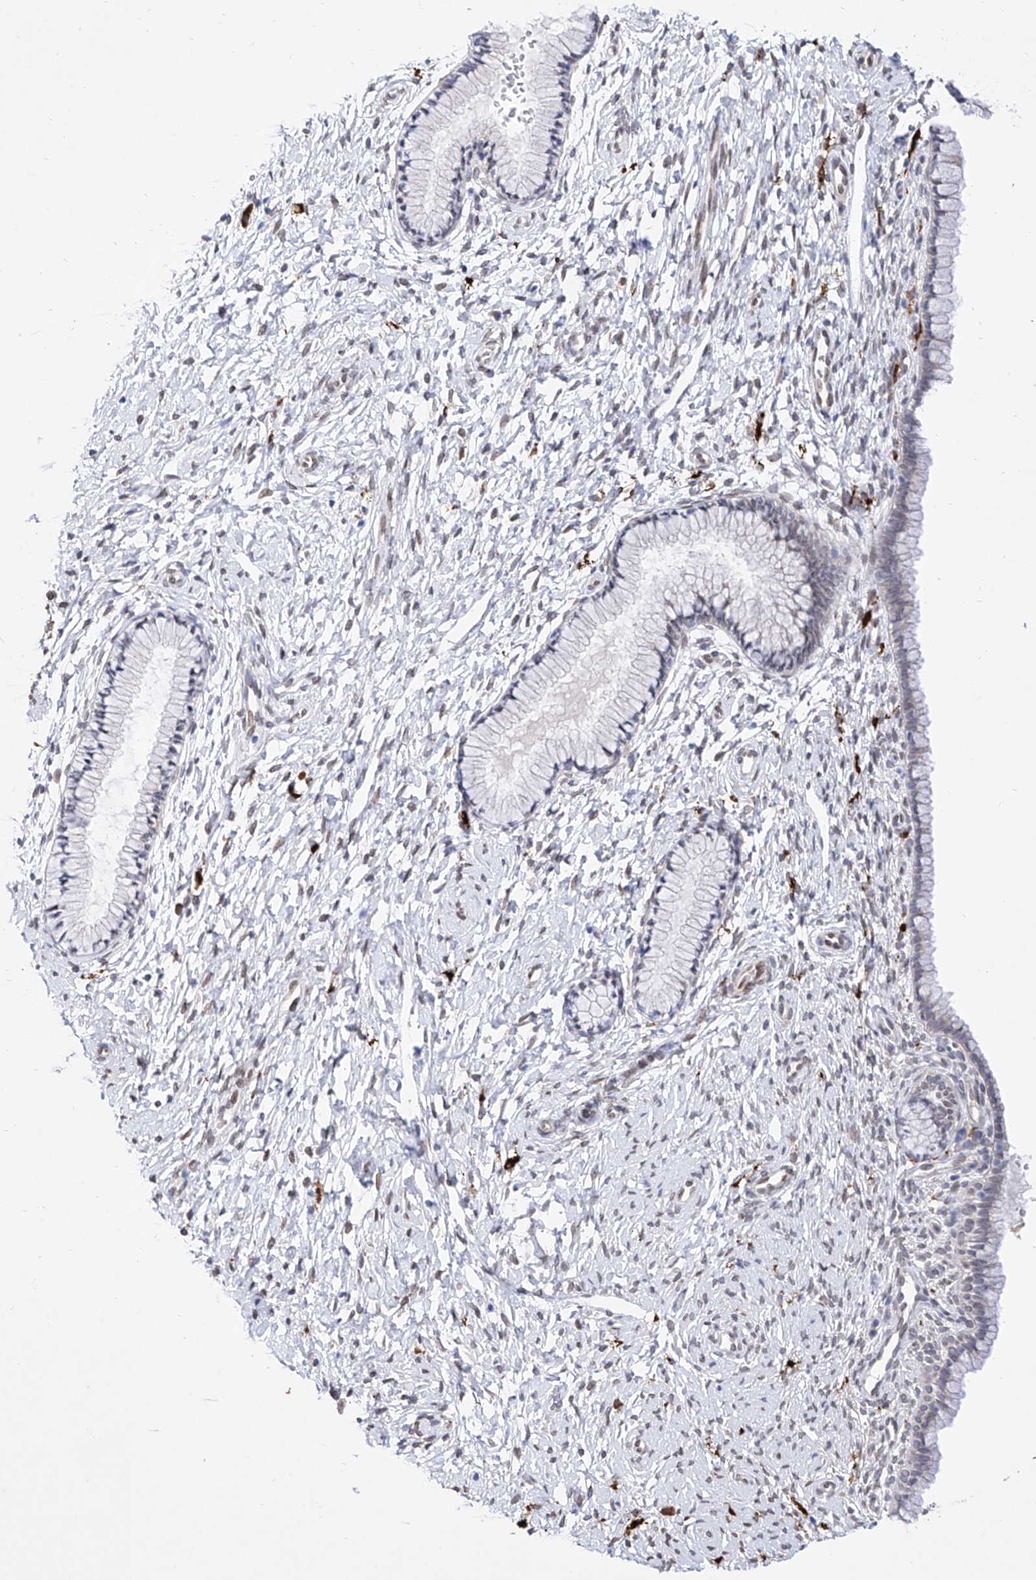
{"staining": {"intensity": "negative", "quantity": "none", "location": "none"}, "tissue": "cervix", "cell_type": "Glandular cells", "image_type": "normal", "snomed": [{"axis": "morphology", "description": "Normal tissue, NOS"}, {"axis": "topography", "description": "Cervix"}], "caption": "Immunohistochemistry (IHC) photomicrograph of unremarkable human cervix stained for a protein (brown), which shows no staining in glandular cells. (Stains: DAB immunohistochemistry (IHC) with hematoxylin counter stain, Microscopy: brightfield microscopy at high magnification).", "gene": "LCLAT1", "patient": {"sex": "female", "age": 33}}